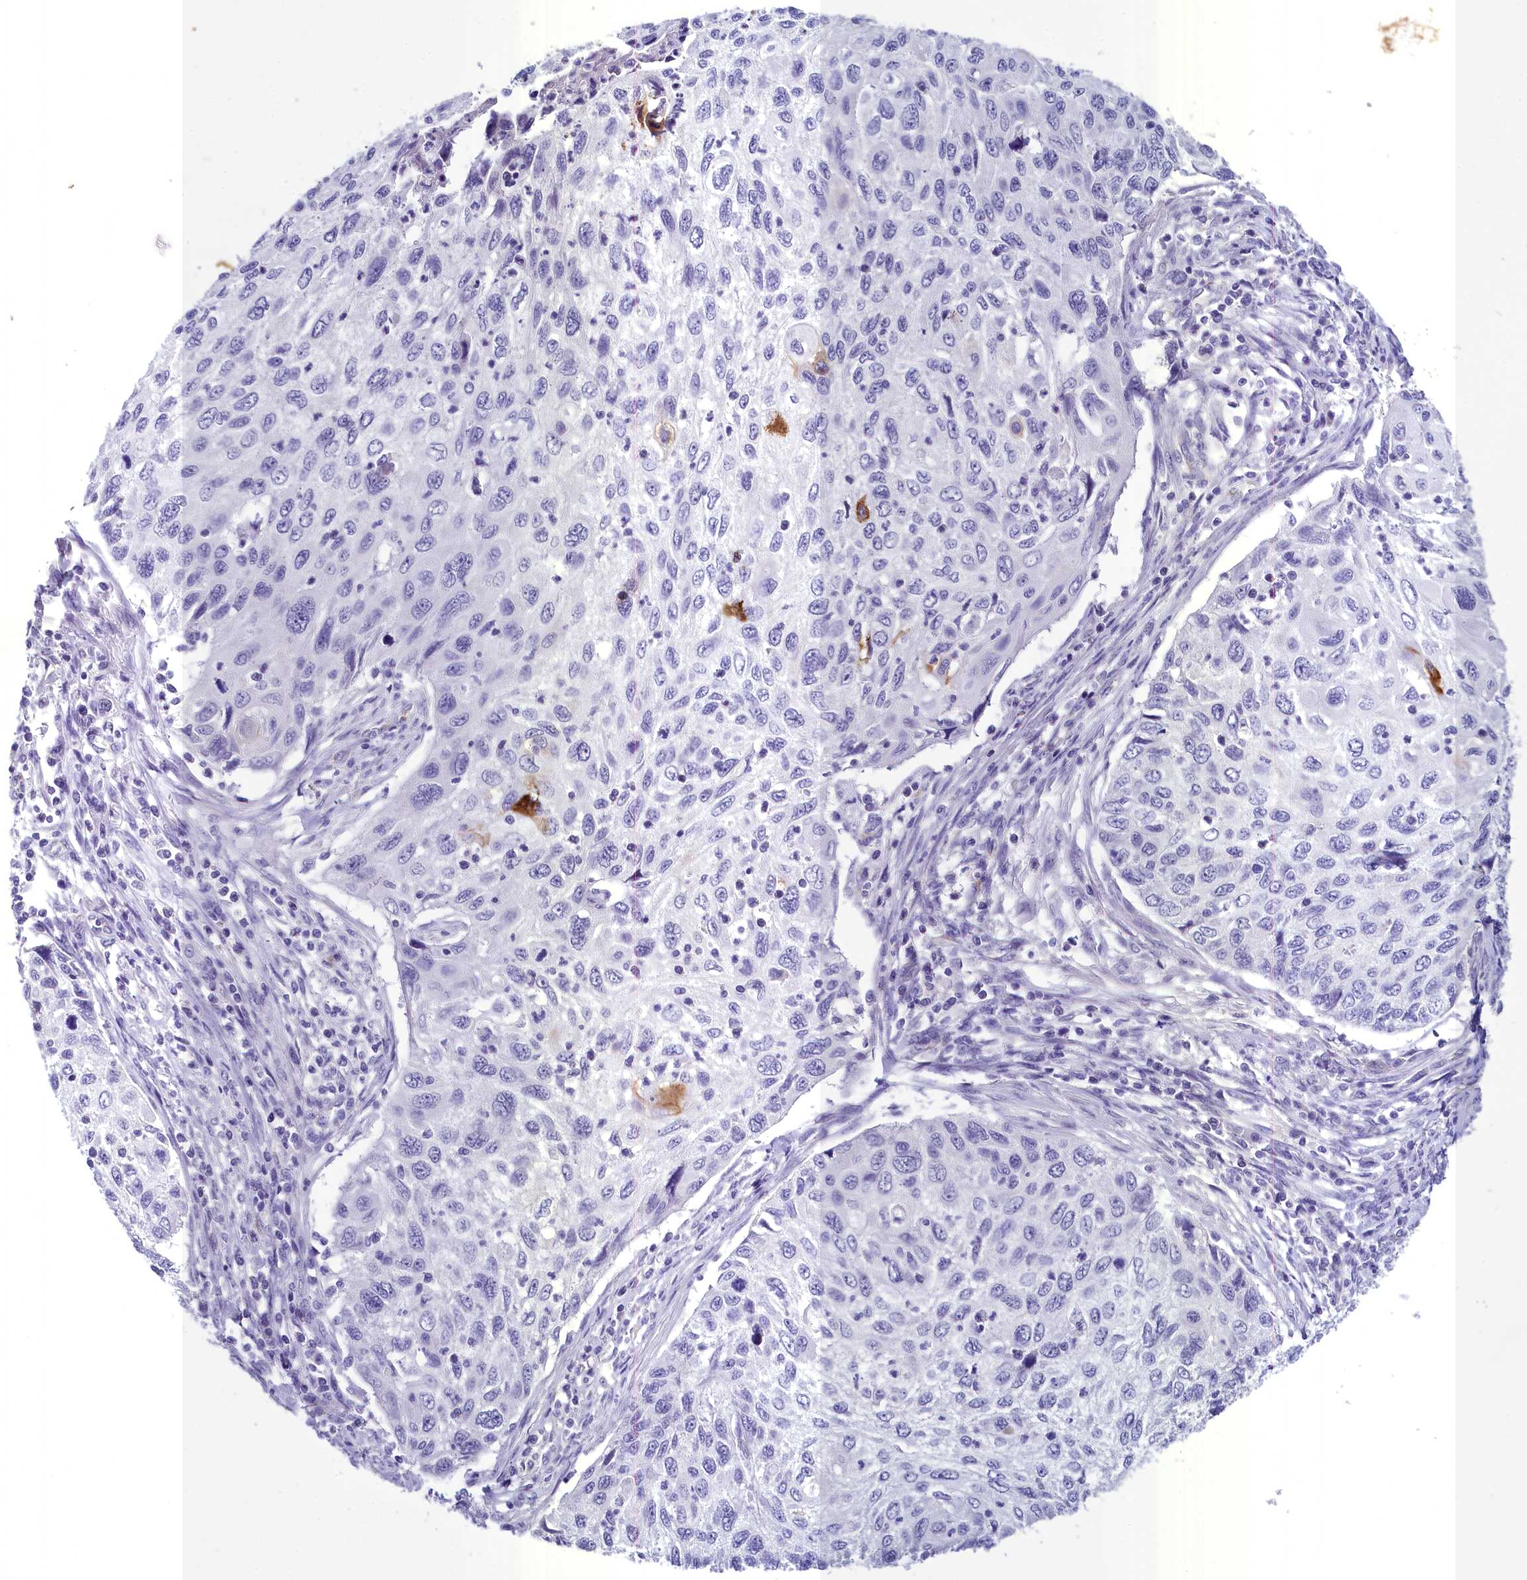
{"staining": {"intensity": "negative", "quantity": "none", "location": "none"}, "tissue": "cervical cancer", "cell_type": "Tumor cells", "image_type": "cancer", "snomed": [{"axis": "morphology", "description": "Squamous cell carcinoma, NOS"}, {"axis": "topography", "description": "Cervix"}], "caption": "DAB immunohistochemical staining of cervical squamous cell carcinoma exhibits no significant staining in tumor cells.", "gene": "INSC", "patient": {"sex": "female", "age": 70}}